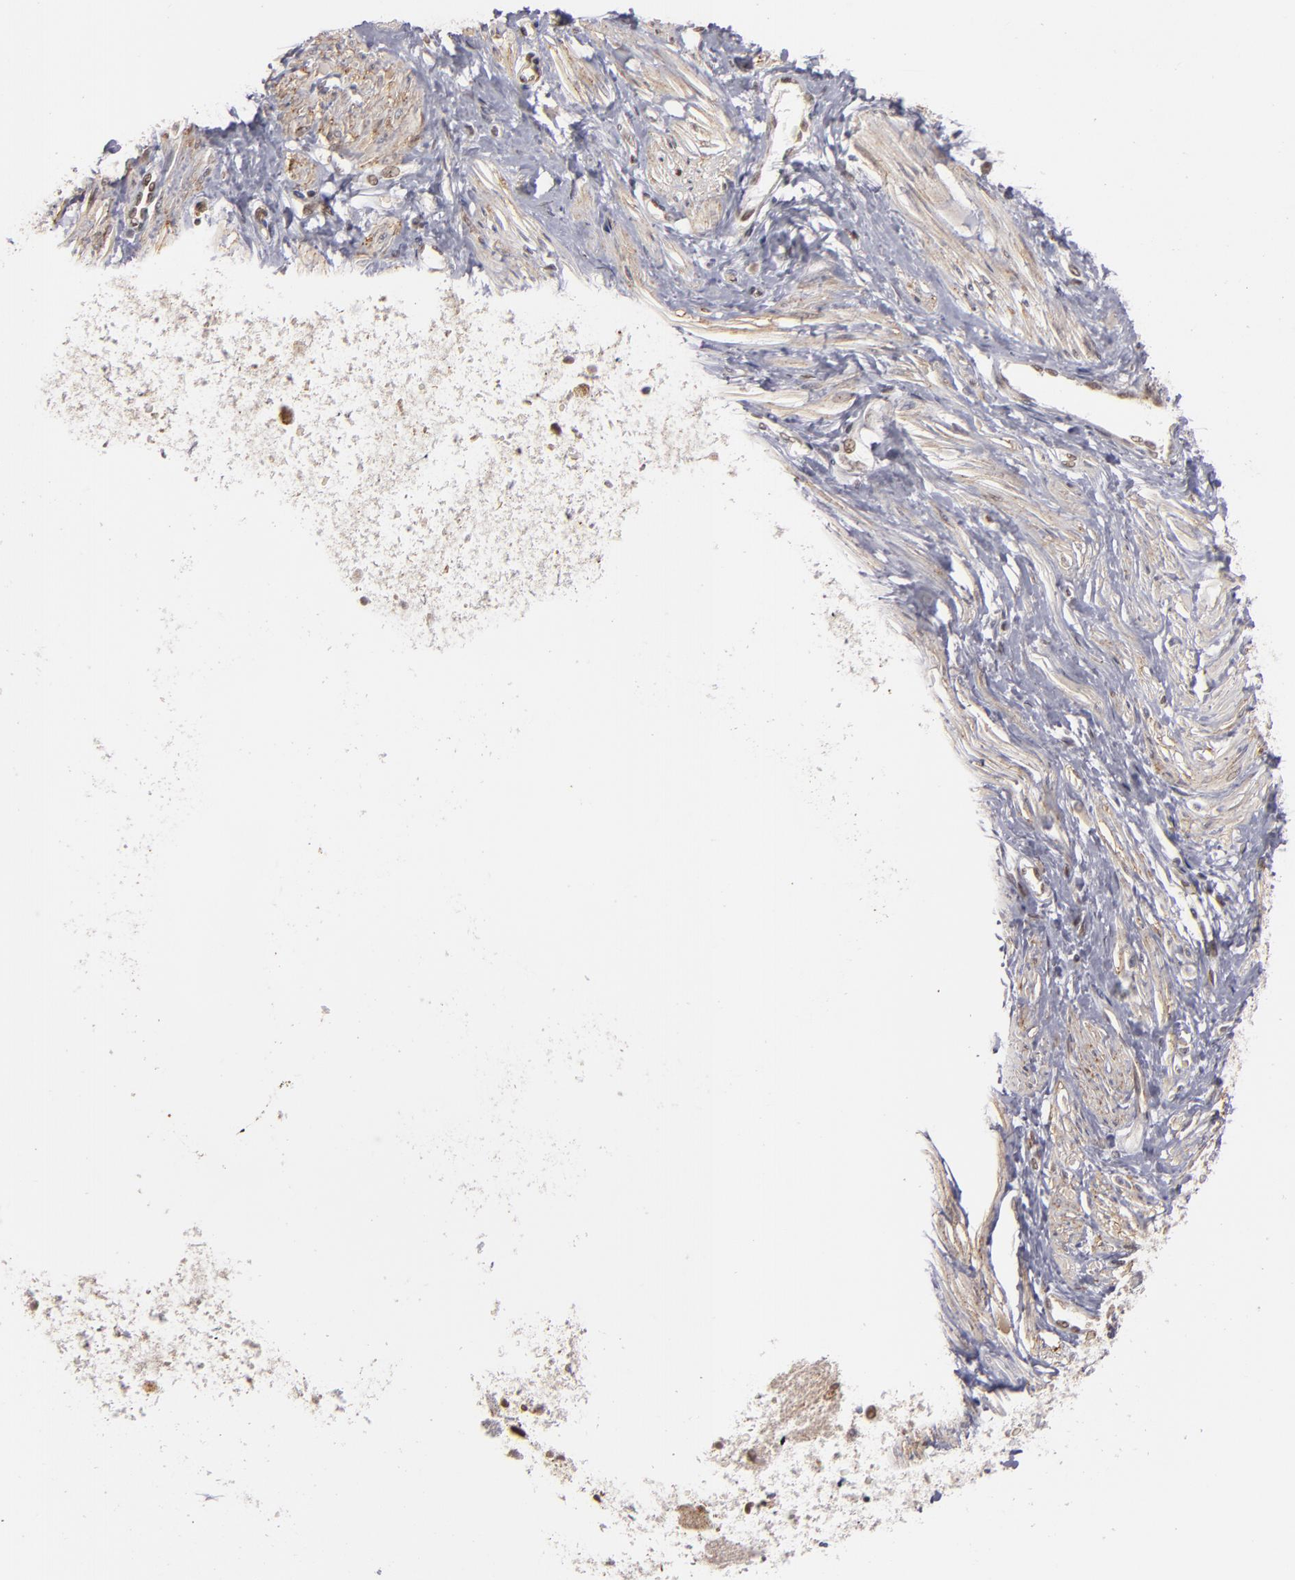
{"staining": {"intensity": "weak", "quantity": "25%-75%", "location": "nuclear"}, "tissue": "smooth muscle", "cell_type": "Smooth muscle cells", "image_type": "normal", "snomed": [{"axis": "morphology", "description": "Normal tissue, NOS"}, {"axis": "topography", "description": "Smooth muscle"}, {"axis": "topography", "description": "Uterus"}], "caption": "Smooth muscle stained with DAB immunohistochemistry (IHC) exhibits low levels of weak nuclear positivity in about 25%-75% of smooth muscle cells. The staining was performed using DAB to visualize the protein expression in brown, while the nuclei were stained in blue with hematoxylin (Magnification: 20x).", "gene": "ZNF75A", "patient": {"sex": "female", "age": 39}}